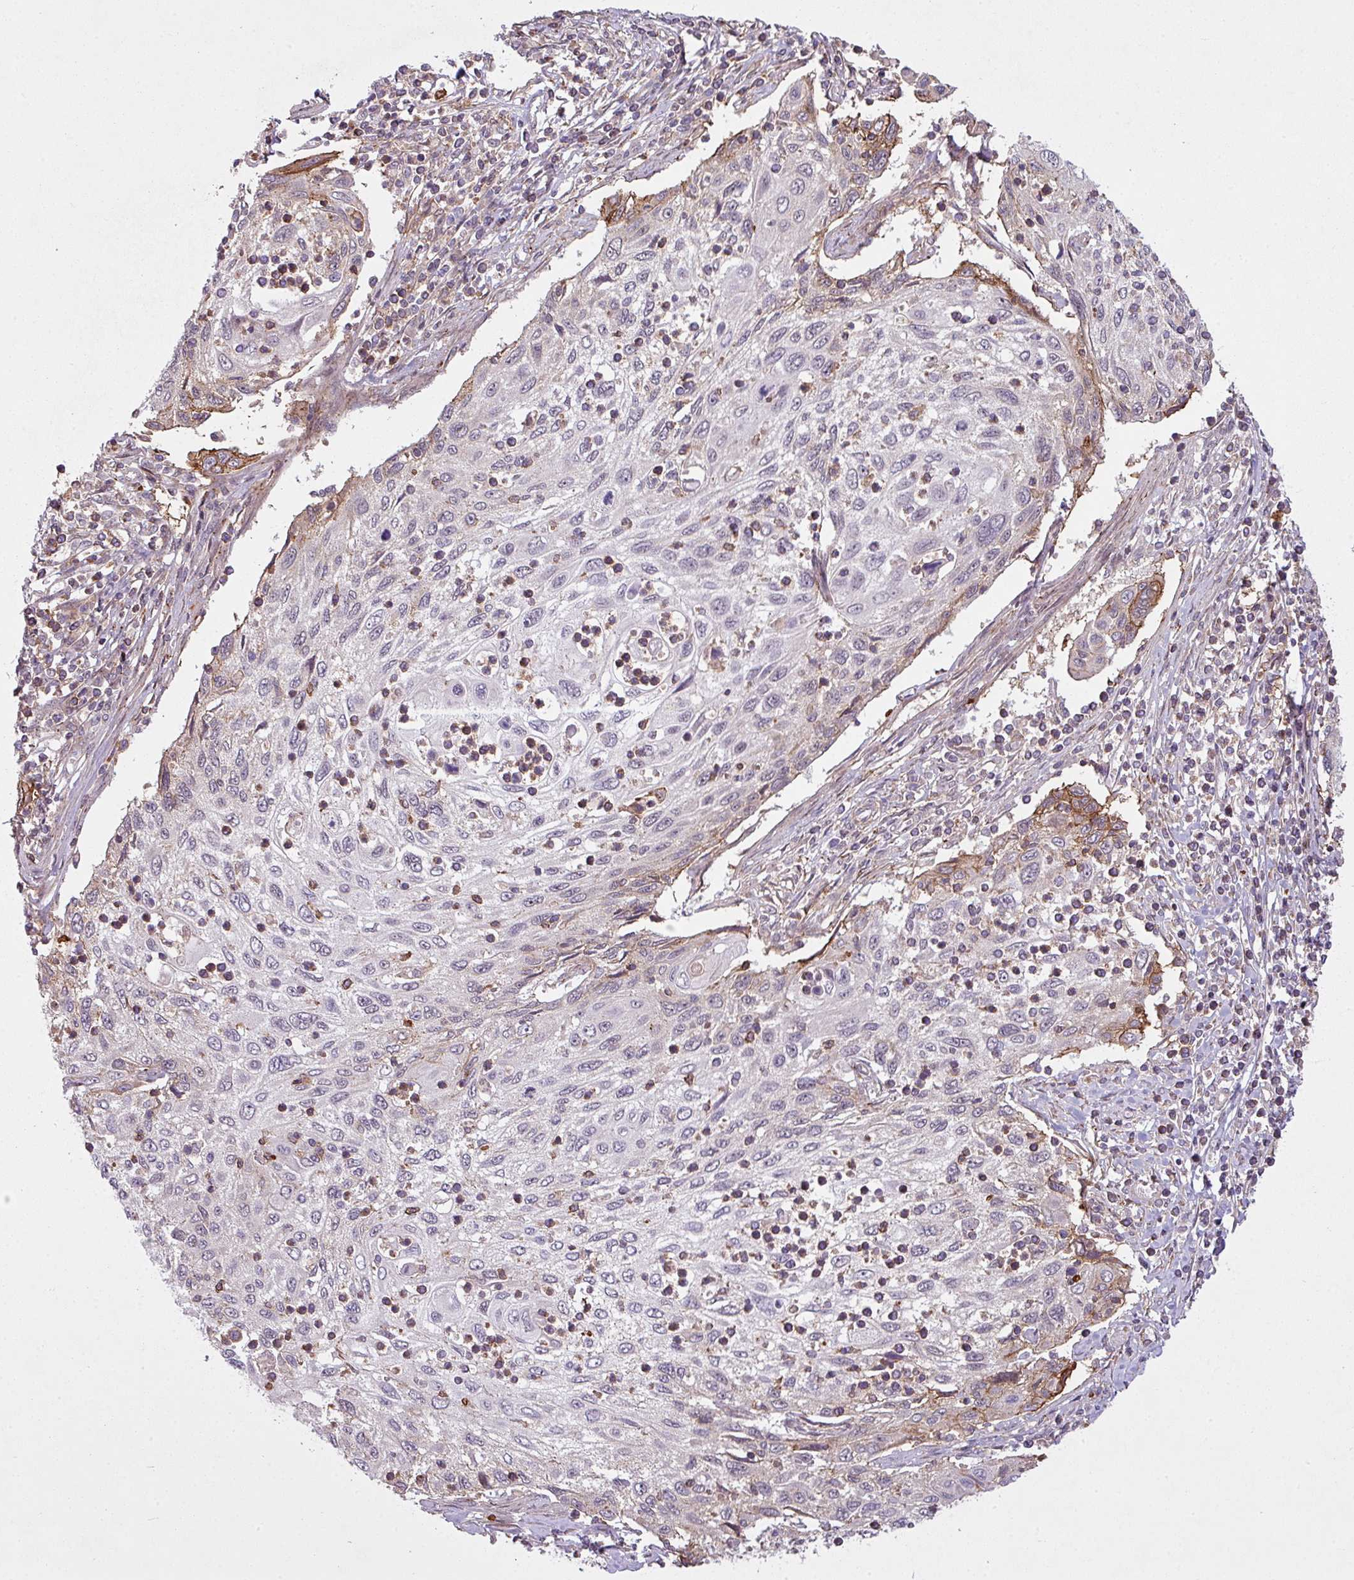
{"staining": {"intensity": "negative", "quantity": "none", "location": "none"}, "tissue": "cervical cancer", "cell_type": "Tumor cells", "image_type": "cancer", "snomed": [{"axis": "morphology", "description": "Squamous cell carcinoma, NOS"}, {"axis": "topography", "description": "Cervix"}], "caption": "Cervical cancer (squamous cell carcinoma) was stained to show a protein in brown. There is no significant positivity in tumor cells.", "gene": "ZC2HC1C", "patient": {"sex": "female", "age": 70}}